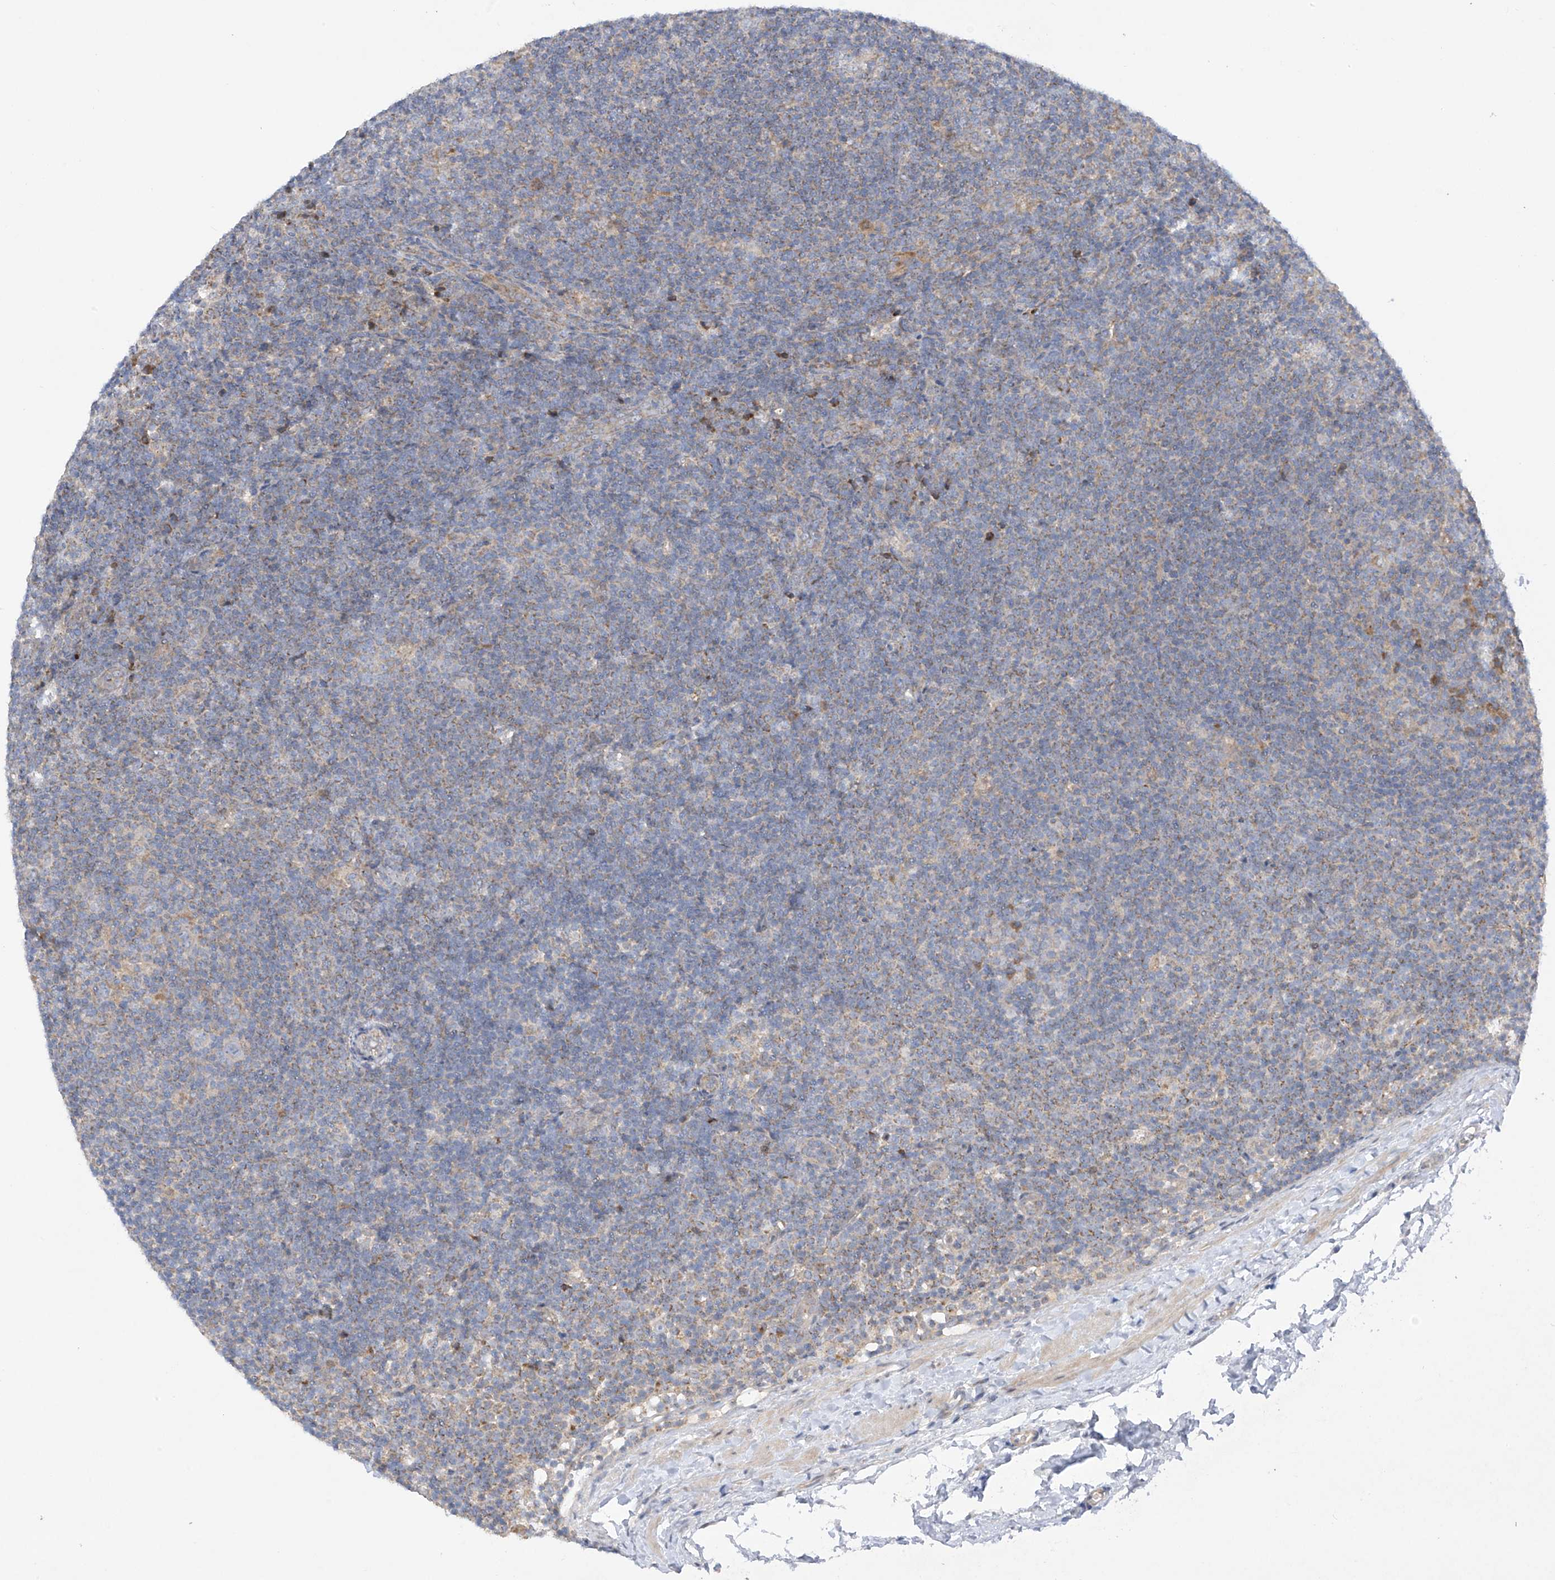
{"staining": {"intensity": "negative", "quantity": "none", "location": "none"}, "tissue": "lymphoma", "cell_type": "Tumor cells", "image_type": "cancer", "snomed": [{"axis": "morphology", "description": "Hodgkin's disease, NOS"}, {"axis": "topography", "description": "Lymph node"}], "caption": "The IHC histopathology image has no significant expression in tumor cells of lymphoma tissue.", "gene": "METTL18", "patient": {"sex": "female", "age": 57}}